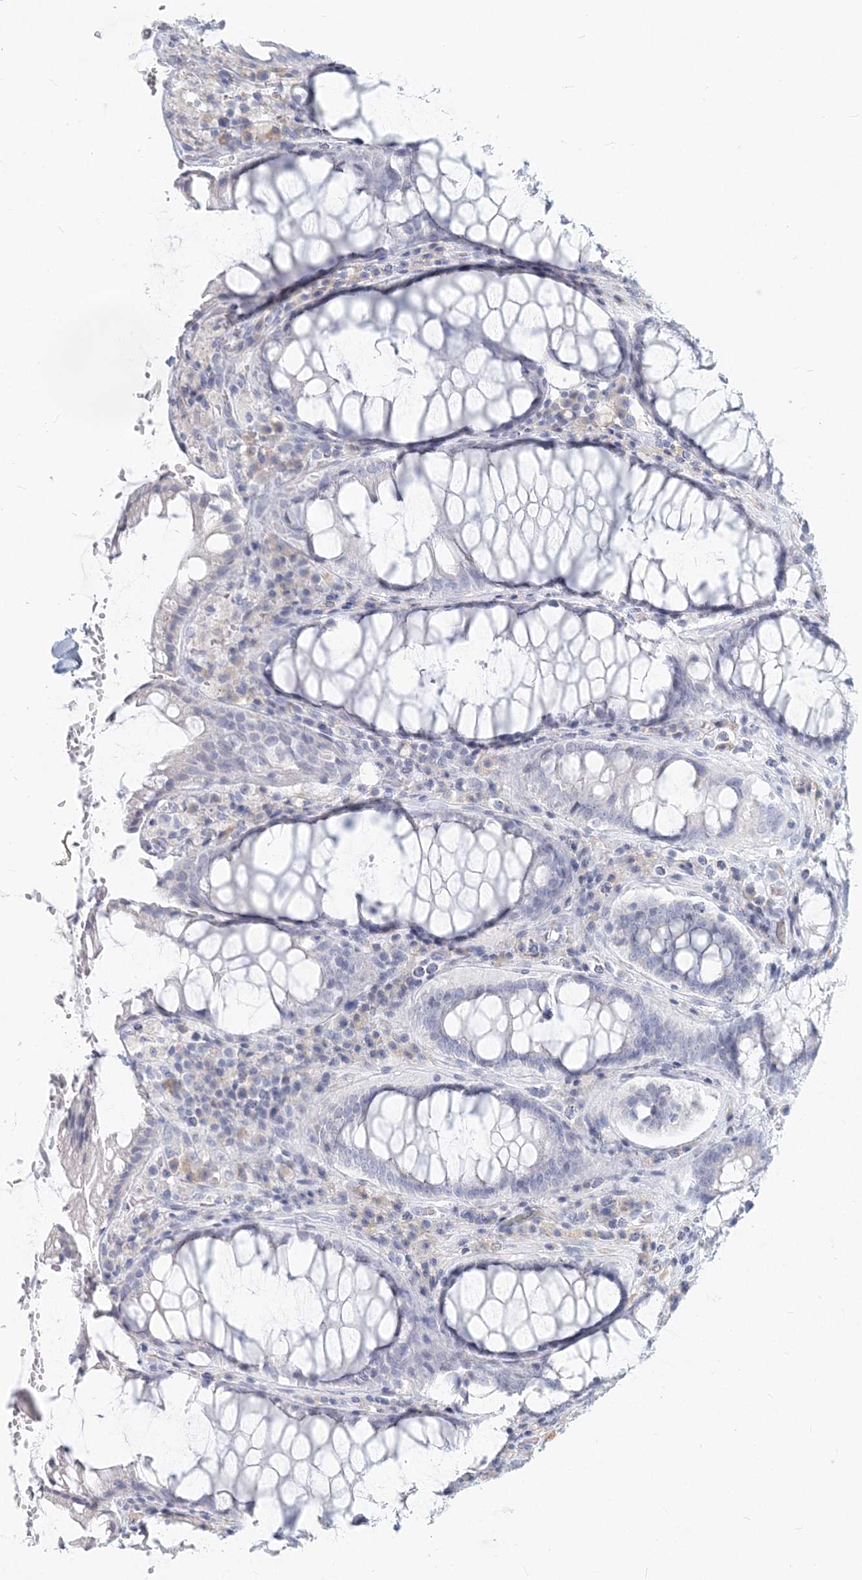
{"staining": {"intensity": "negative", "quantity": "none", "location": "none"}, "tissue": "rectum", "cell_type": "Glandular cells", "image_type": "normal", "snomed": [{"axis": "morphology", "description": "Normal tissue, NOS"}, {"axis": "topography", "description": "Rectum"}], "caption": "Histopathology image shows no protein positivity in glandular cells of benign rectum. The staining is performed using DAB (3,3'-diaminobenzidine) brown chromogen with nuclei counter-stained in using hematoxylin.", "gene": "CSN1S1", "patient": {"sex": "male", "age": 64}}